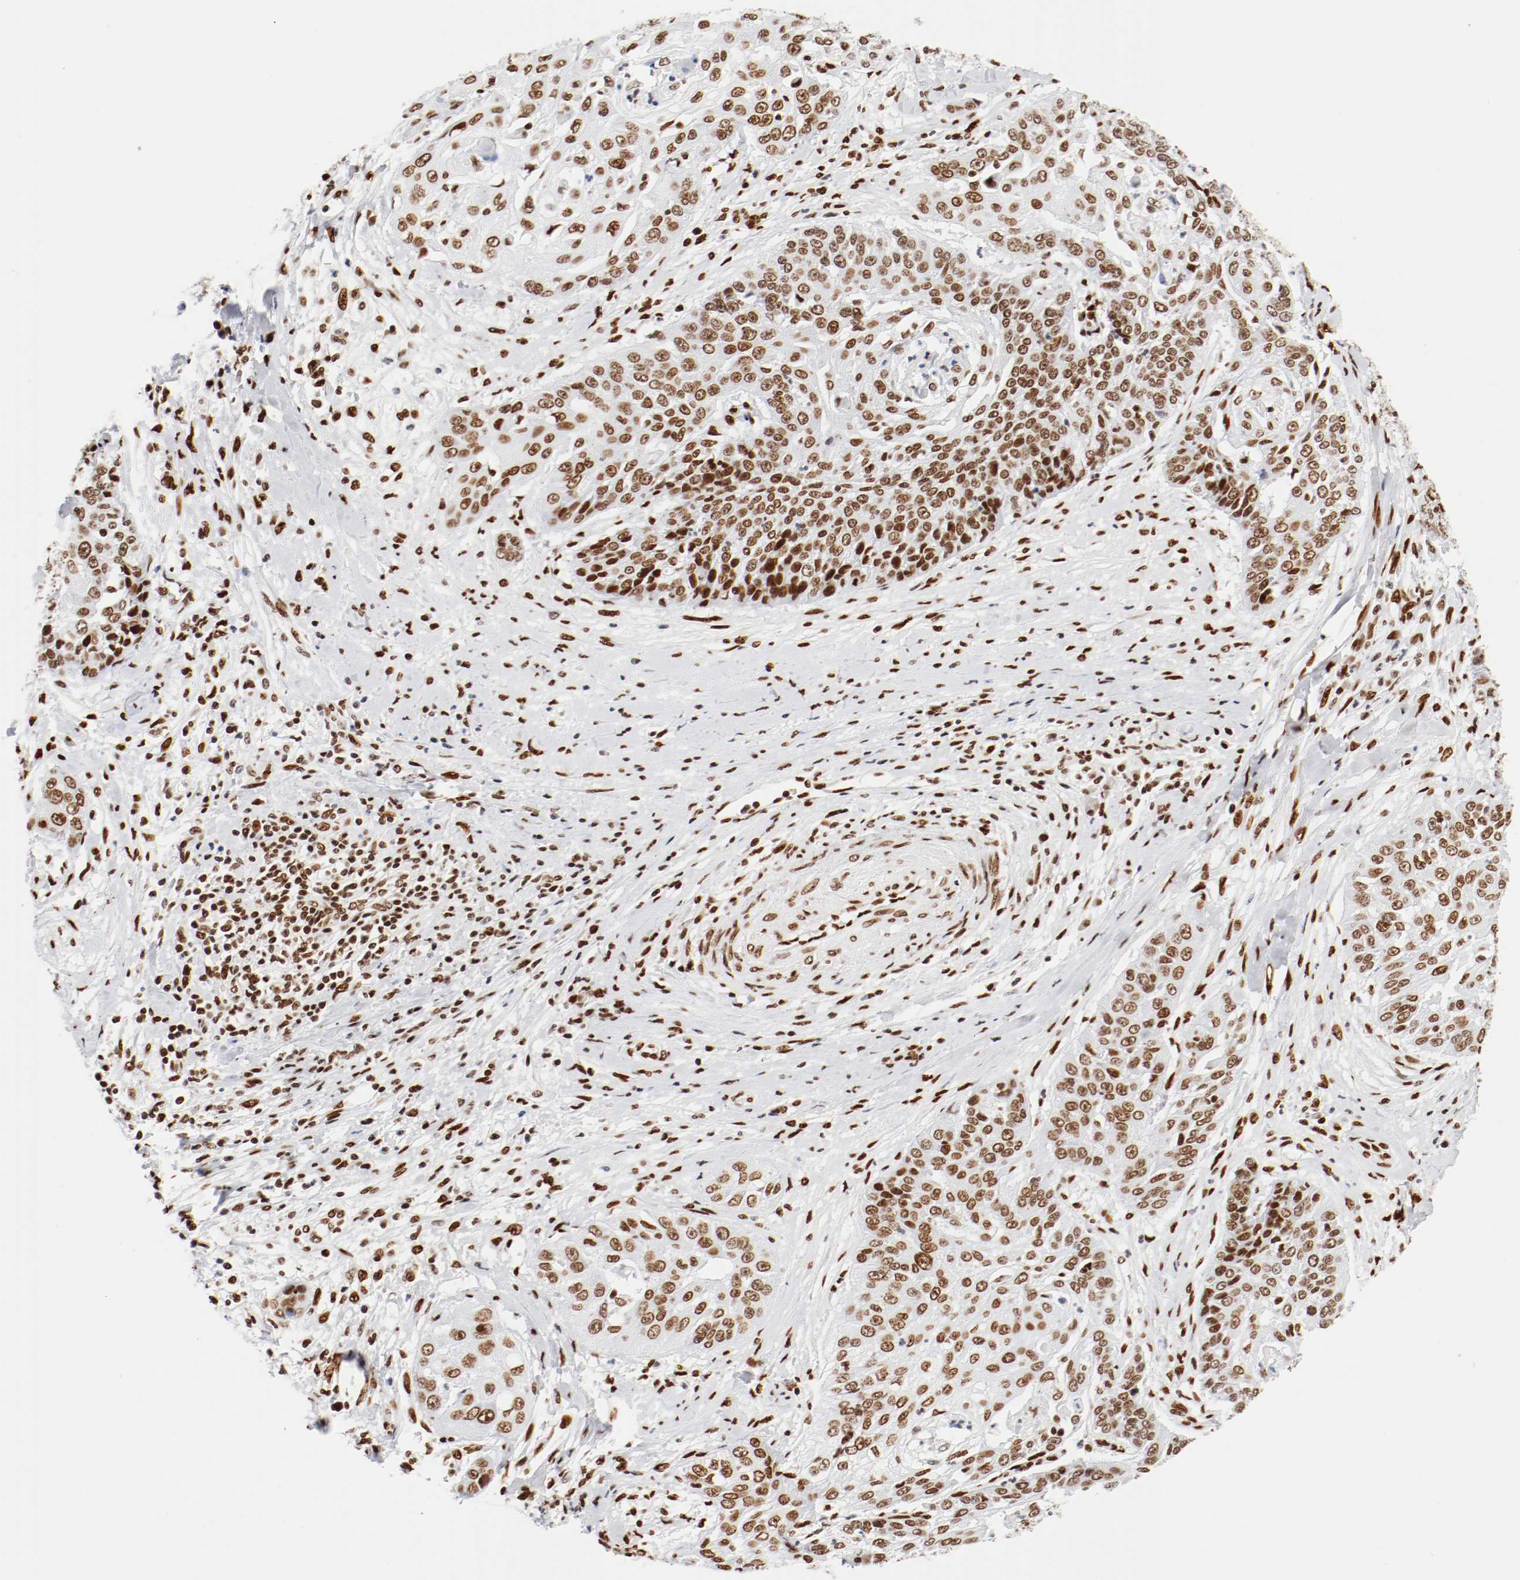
{"staining": {"intensity": "strong", "quantity": ">75%", "location": "nuclear"}, "tissue": "cervical cancer", "cell_type": "Tumor cells", "image_type": "cancer", "snomed": [{"axis": "morphology", "description": "Squamous cell carcinoma, NOS"}, {"axis": "topography", "description": "Cervix"}], "caption": "Immunohistochemical staining of human cervical cancer shows strong nuclear protein expression in approximately >75% of tumor cells.", "gene": "CTBP1", "patient": {"sex": "female", "age": 64}}